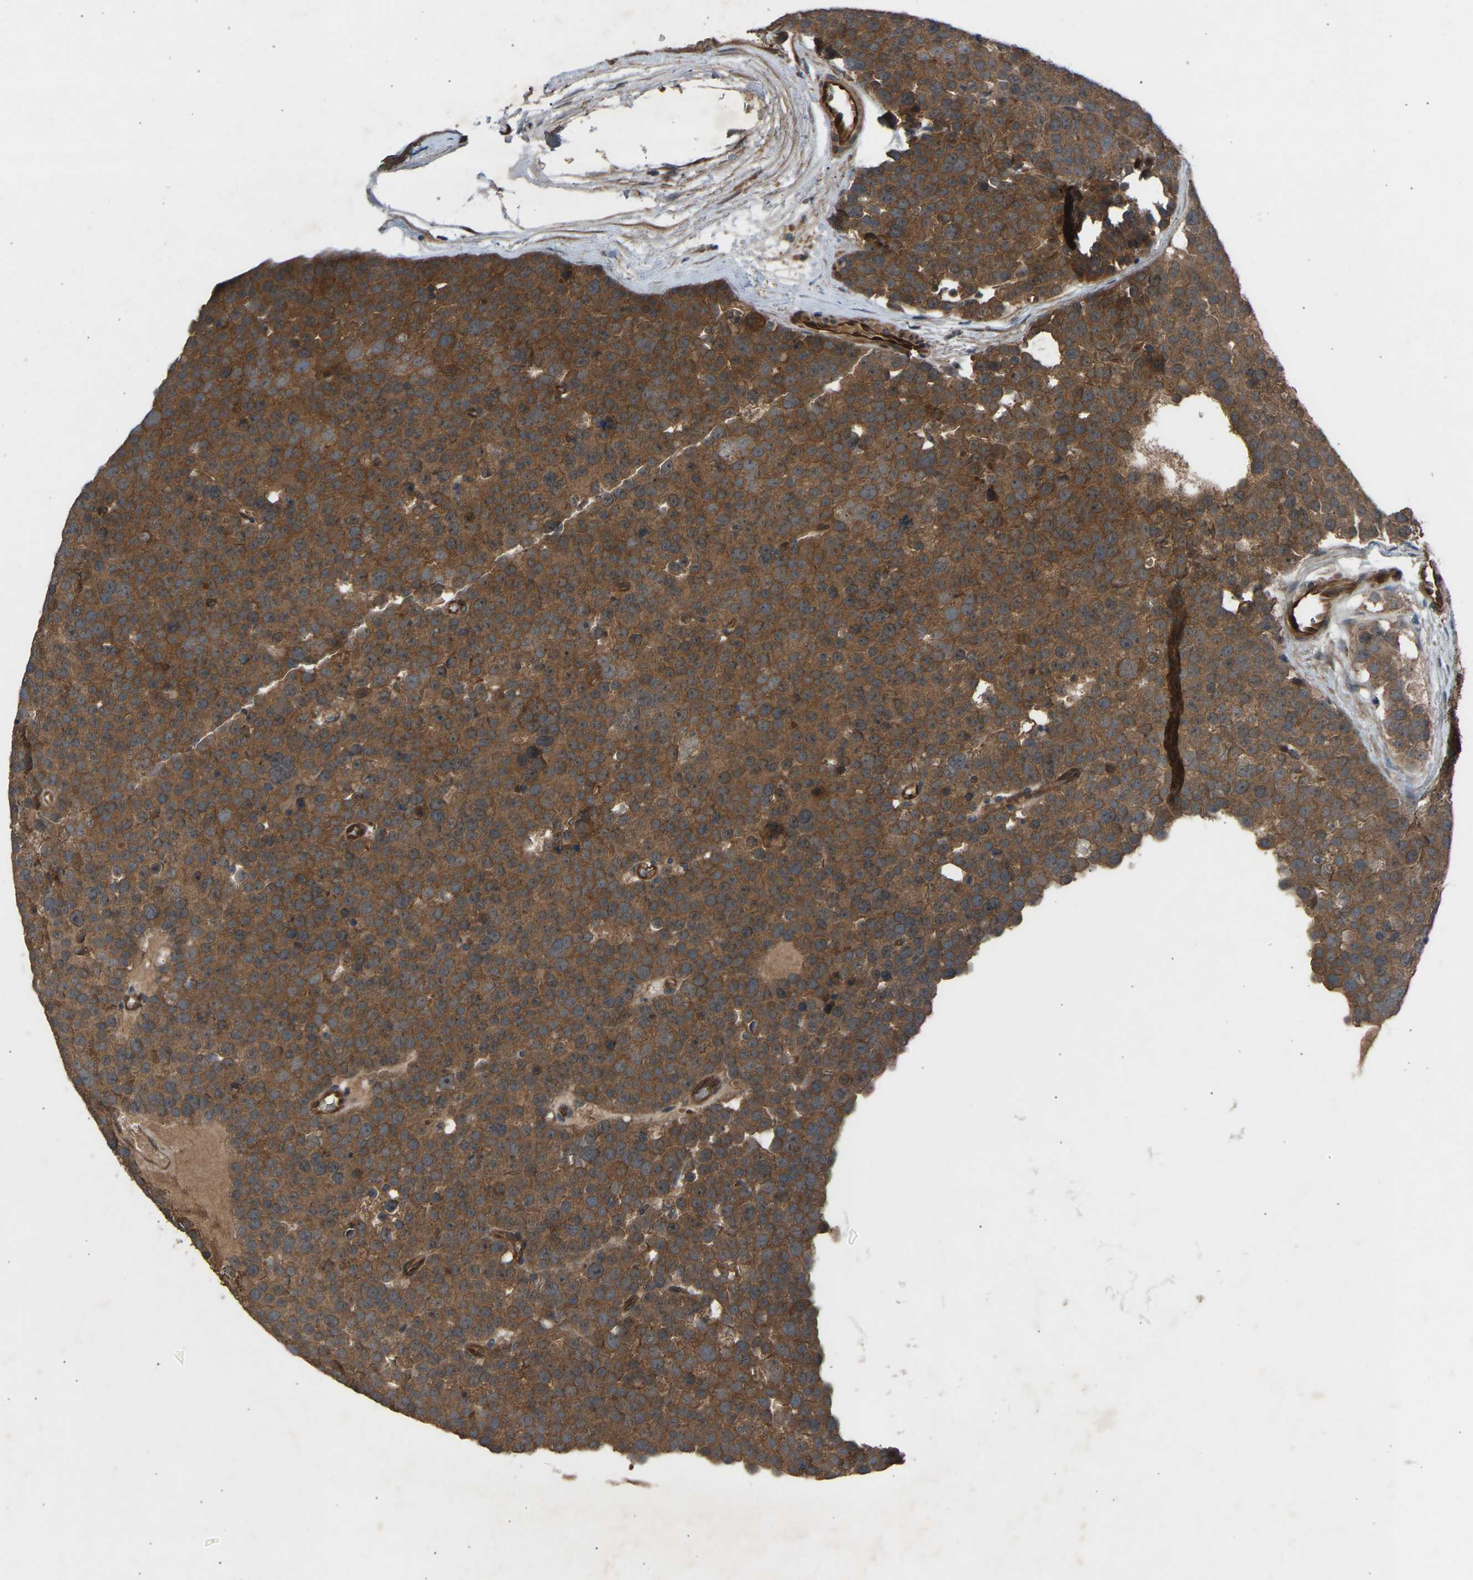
{"staining": {"intensity": "moderate", "quantity": ">75%", "location": "cytoplasmic/membranous"}, "tissue": "testis cancer", "cell_type": "Tumor cells", "image_type": "cancer", "snomed": [{"axis": "morphology", "description": "Seminoma, NOS"}, {"axis": "topography", "description": "Testis"}], "caption": "Immunohistochemical staining of testis cancer displays medium levels of moderate cytoplasmic/membranous protein staining in about >75% of tumor cells.", "gene": "GAS2L1", "patient": {"sex": "male", "age": 71}}